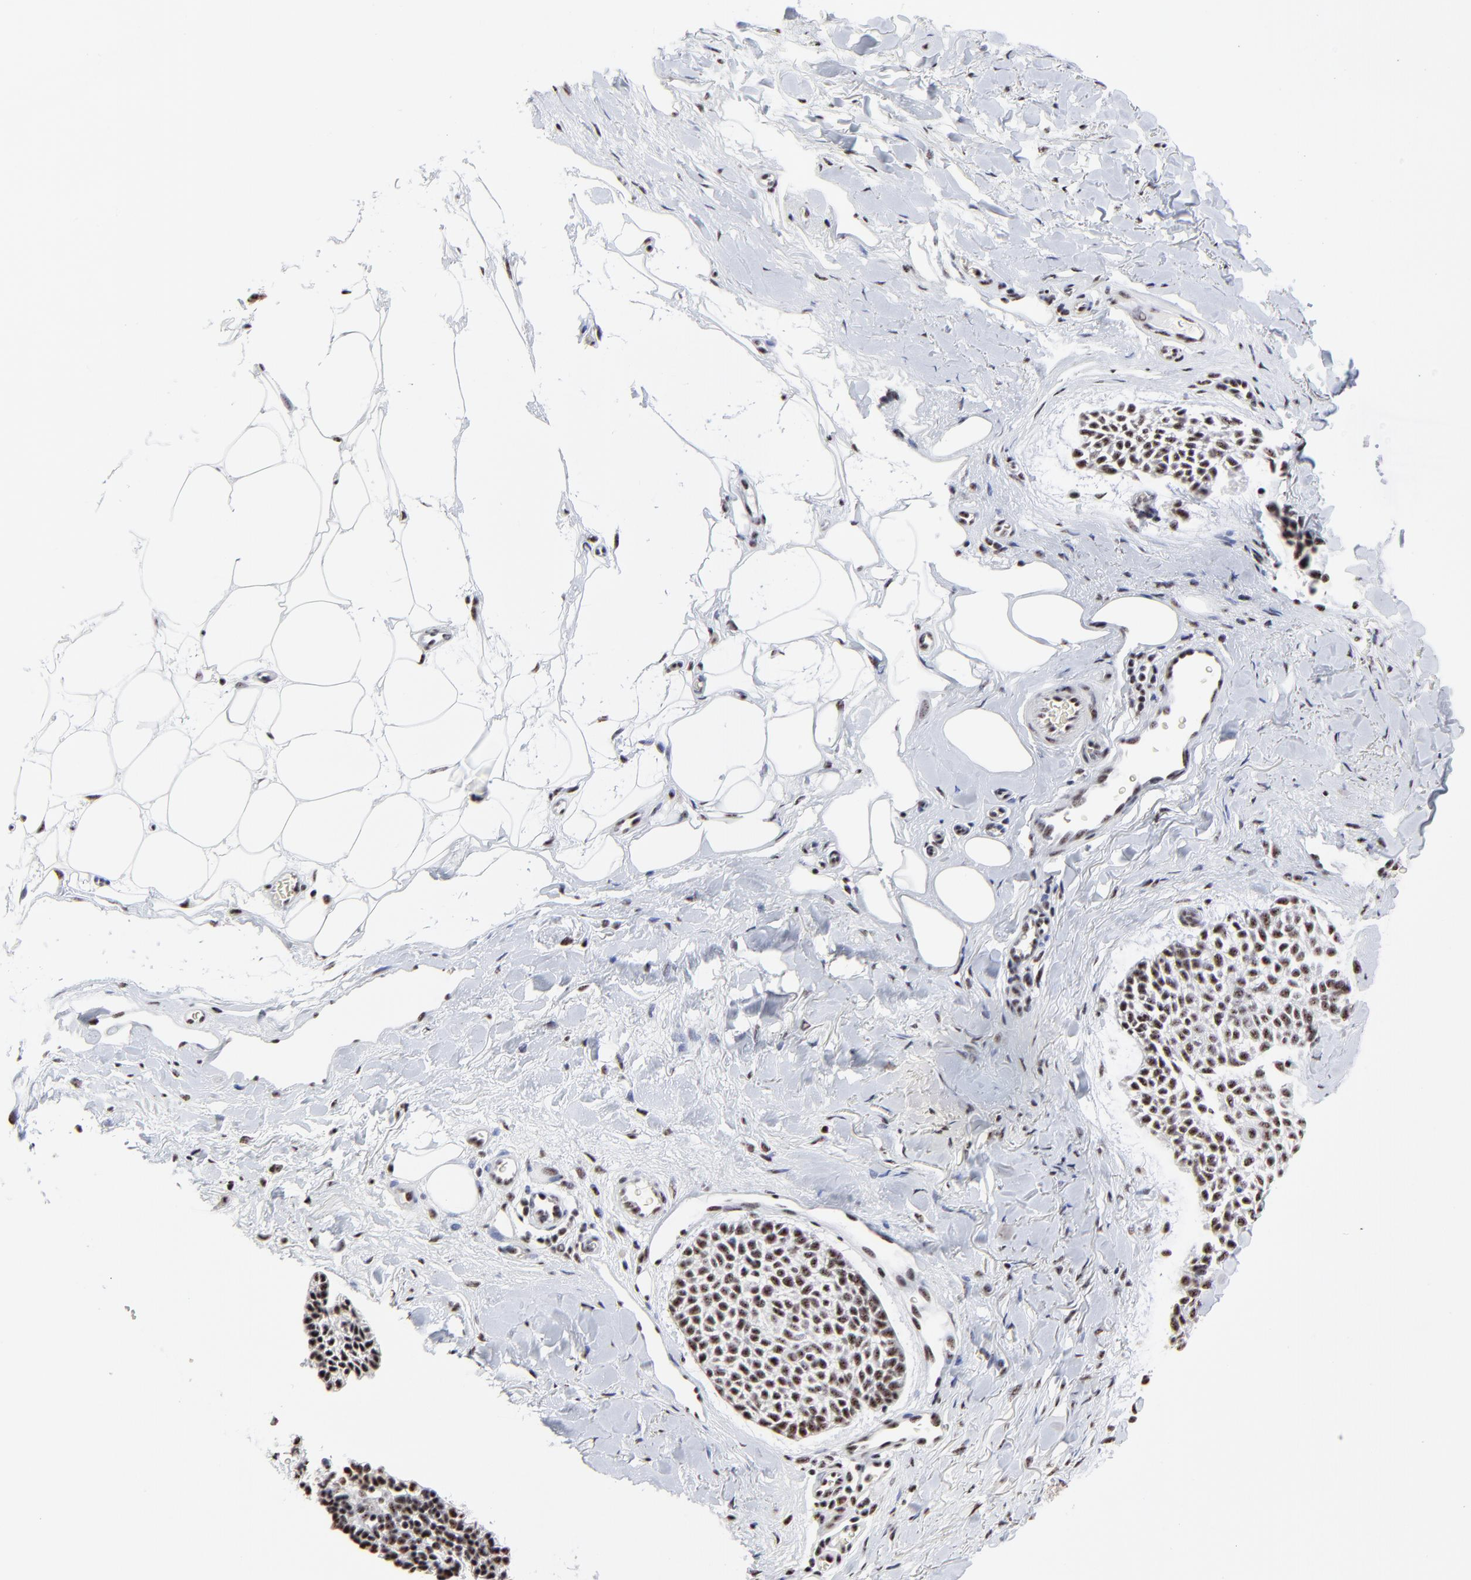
{"staining": {"intensity": "weak", "quantity": "25%-75%", "location": "nuclear"}, "tissue": "skin cancer", "cell_type": "Tumor cells", "image_type": "cancer", "snomed": [{"axis": "morphology", "description": "Normal tissue, NOS"}, {"axis": "morphology", "description": "Basal cell carcinoma"}, {"axis": "topography", "description": "Skin"}], "caption": "The immunohistochemical stain highlights weak nuclear positivity in tumor cells of skin basal cell carcinoma tissue.", "gene": "MBD4", "patient": {"sex": "female", "age": 70}}